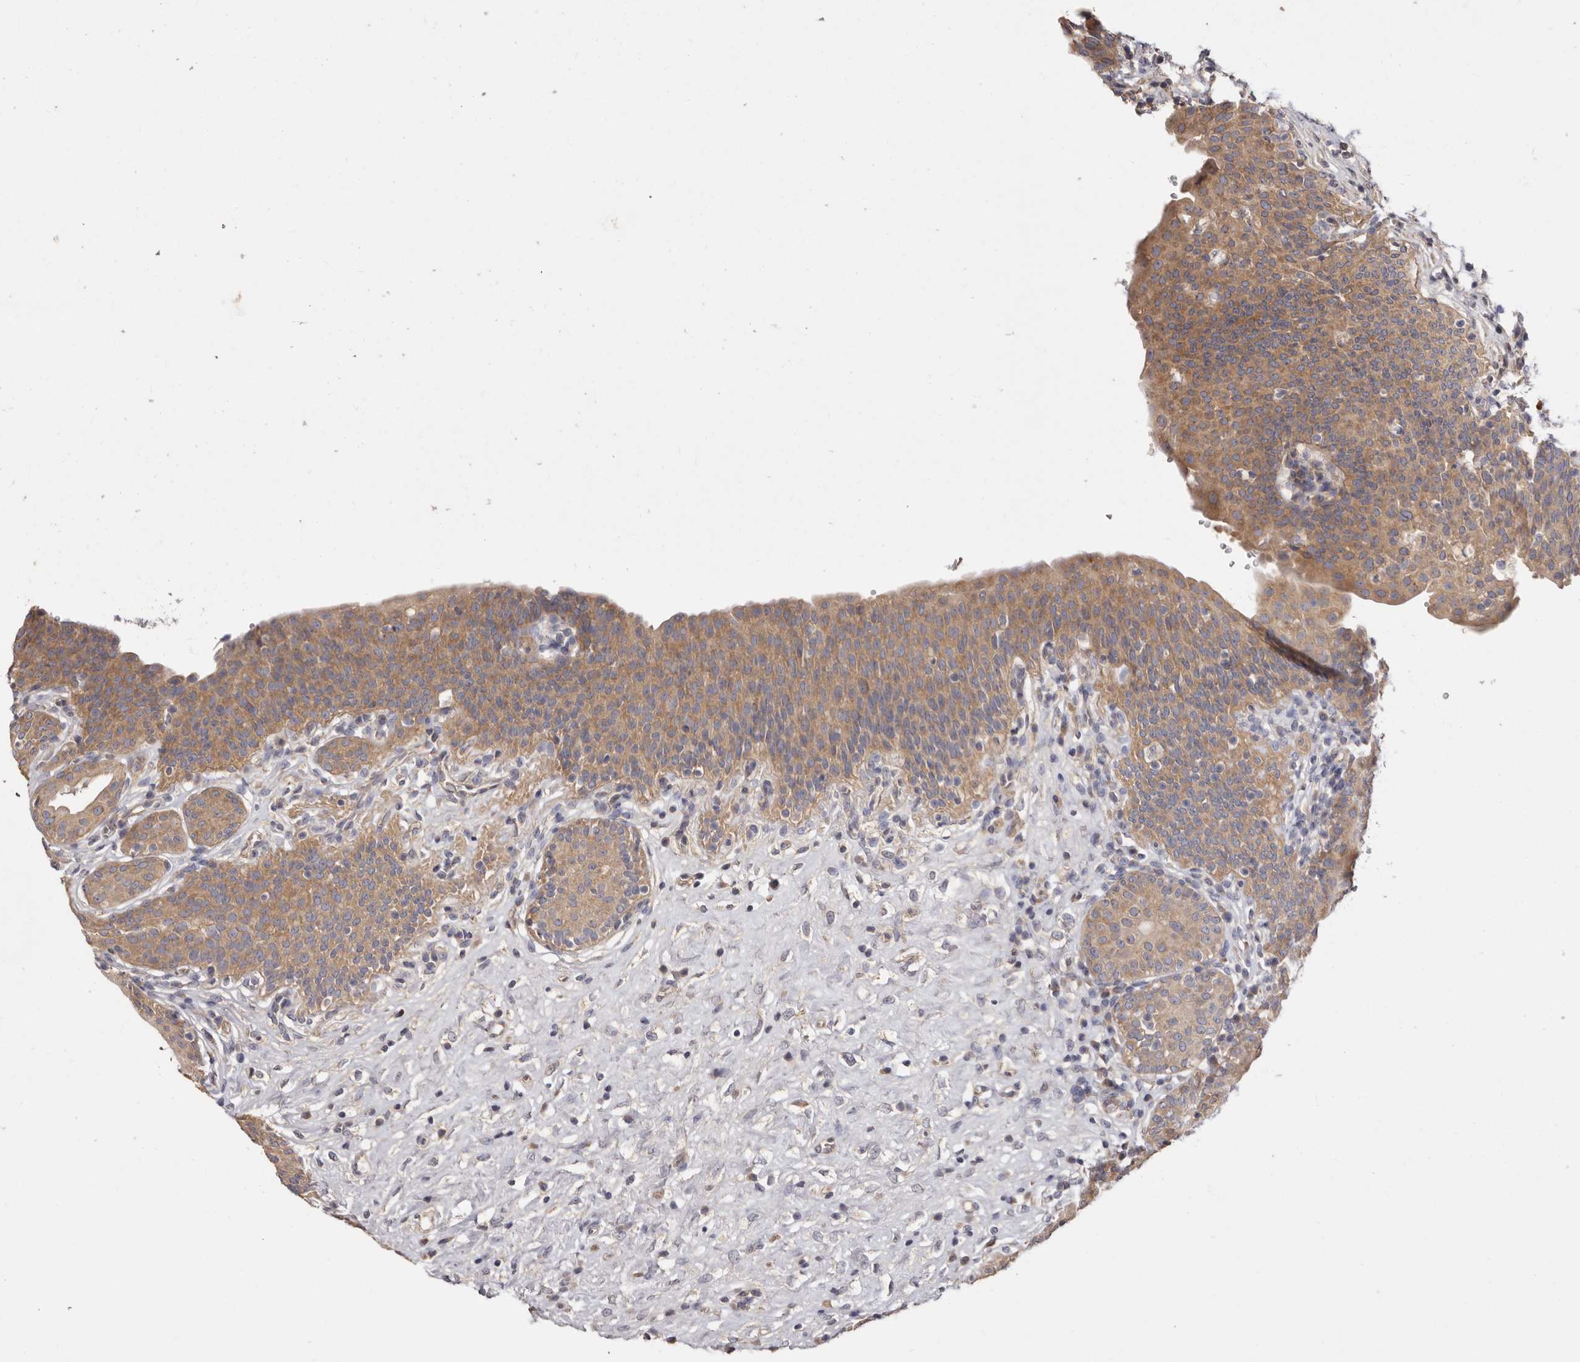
{"staining": {"intensity": "moderate", "quantity": ">75%", "location": "cytoplasmic/membranous"}, "tissue": "urinary bladder", "cell_type": "Urothelial cells", "image_type": "normal", "snomed": [{"axis": "morphology", "description": "Normal tissue, NOS"}, {"axis": "topography", "description": "Urinary bladder"}], "caption": "The image reveals a brown stain indicating the presence of a protein in the cytoplasmic/membranous of urothelial cells in urinary bladder.", "gene": "FAM167B", "patient": {"sex": "male", "age": 83}}